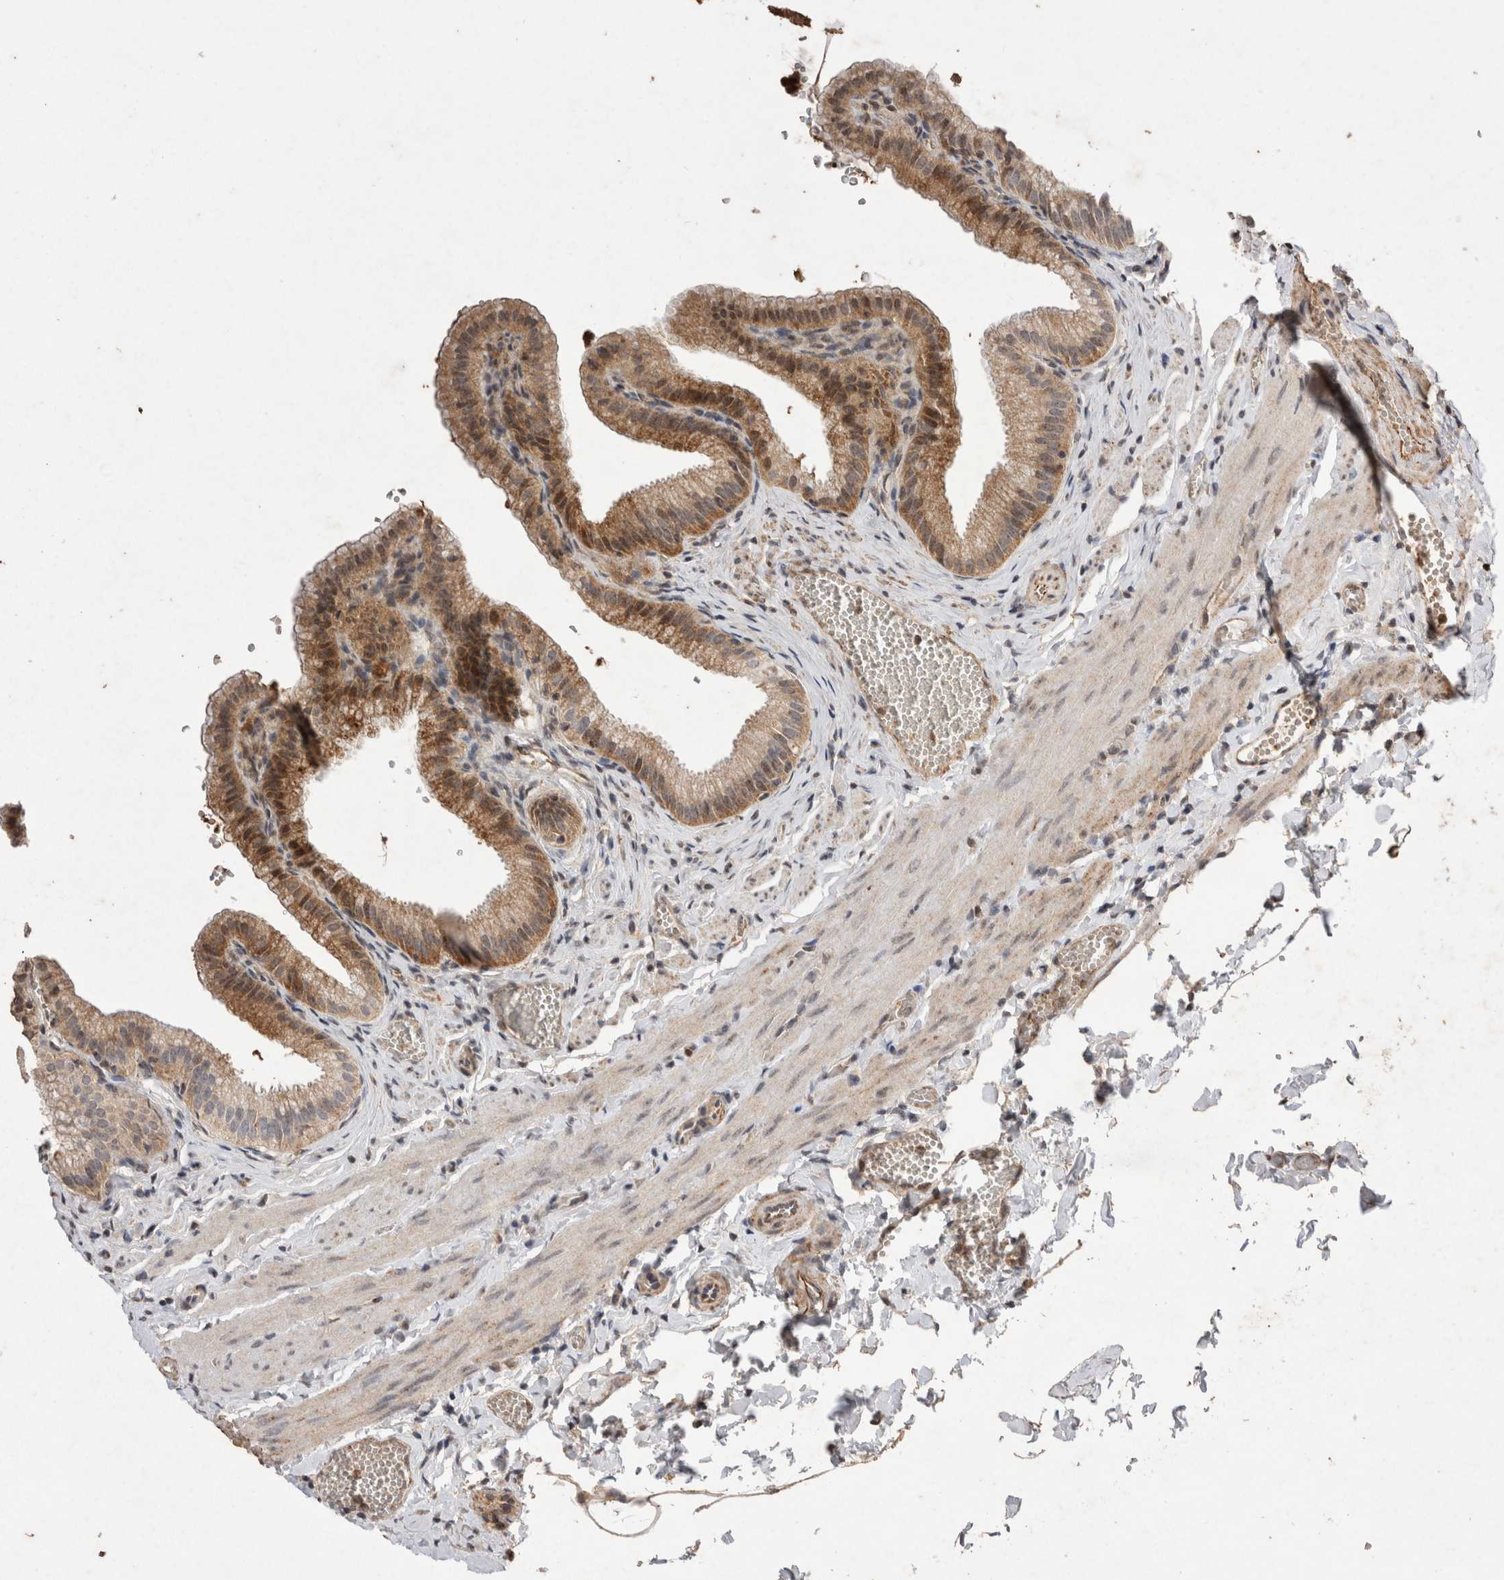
{"staining": {"intensity": "moderate", "quantity": "25%-75%", "location": "cytoplasmic/membranous,nuclear"}, "tissue": "gallbladder", "cell_type": "Glandular cells", "image_type": "normal", "snomed": [{"axis": "morphology", "description": "Normal tissue, NOS"}, {"axis": "topography", "description": "Gallbladder"}], "caption": "The image demonstrates staining of unremarkable gallbladder, revealing moderate cytoplasmic/membranous,nuclear protein positivity (brown color) within glandular cells.", "gene": "STK11", "patient": {"sex": "male", "age": 38}}